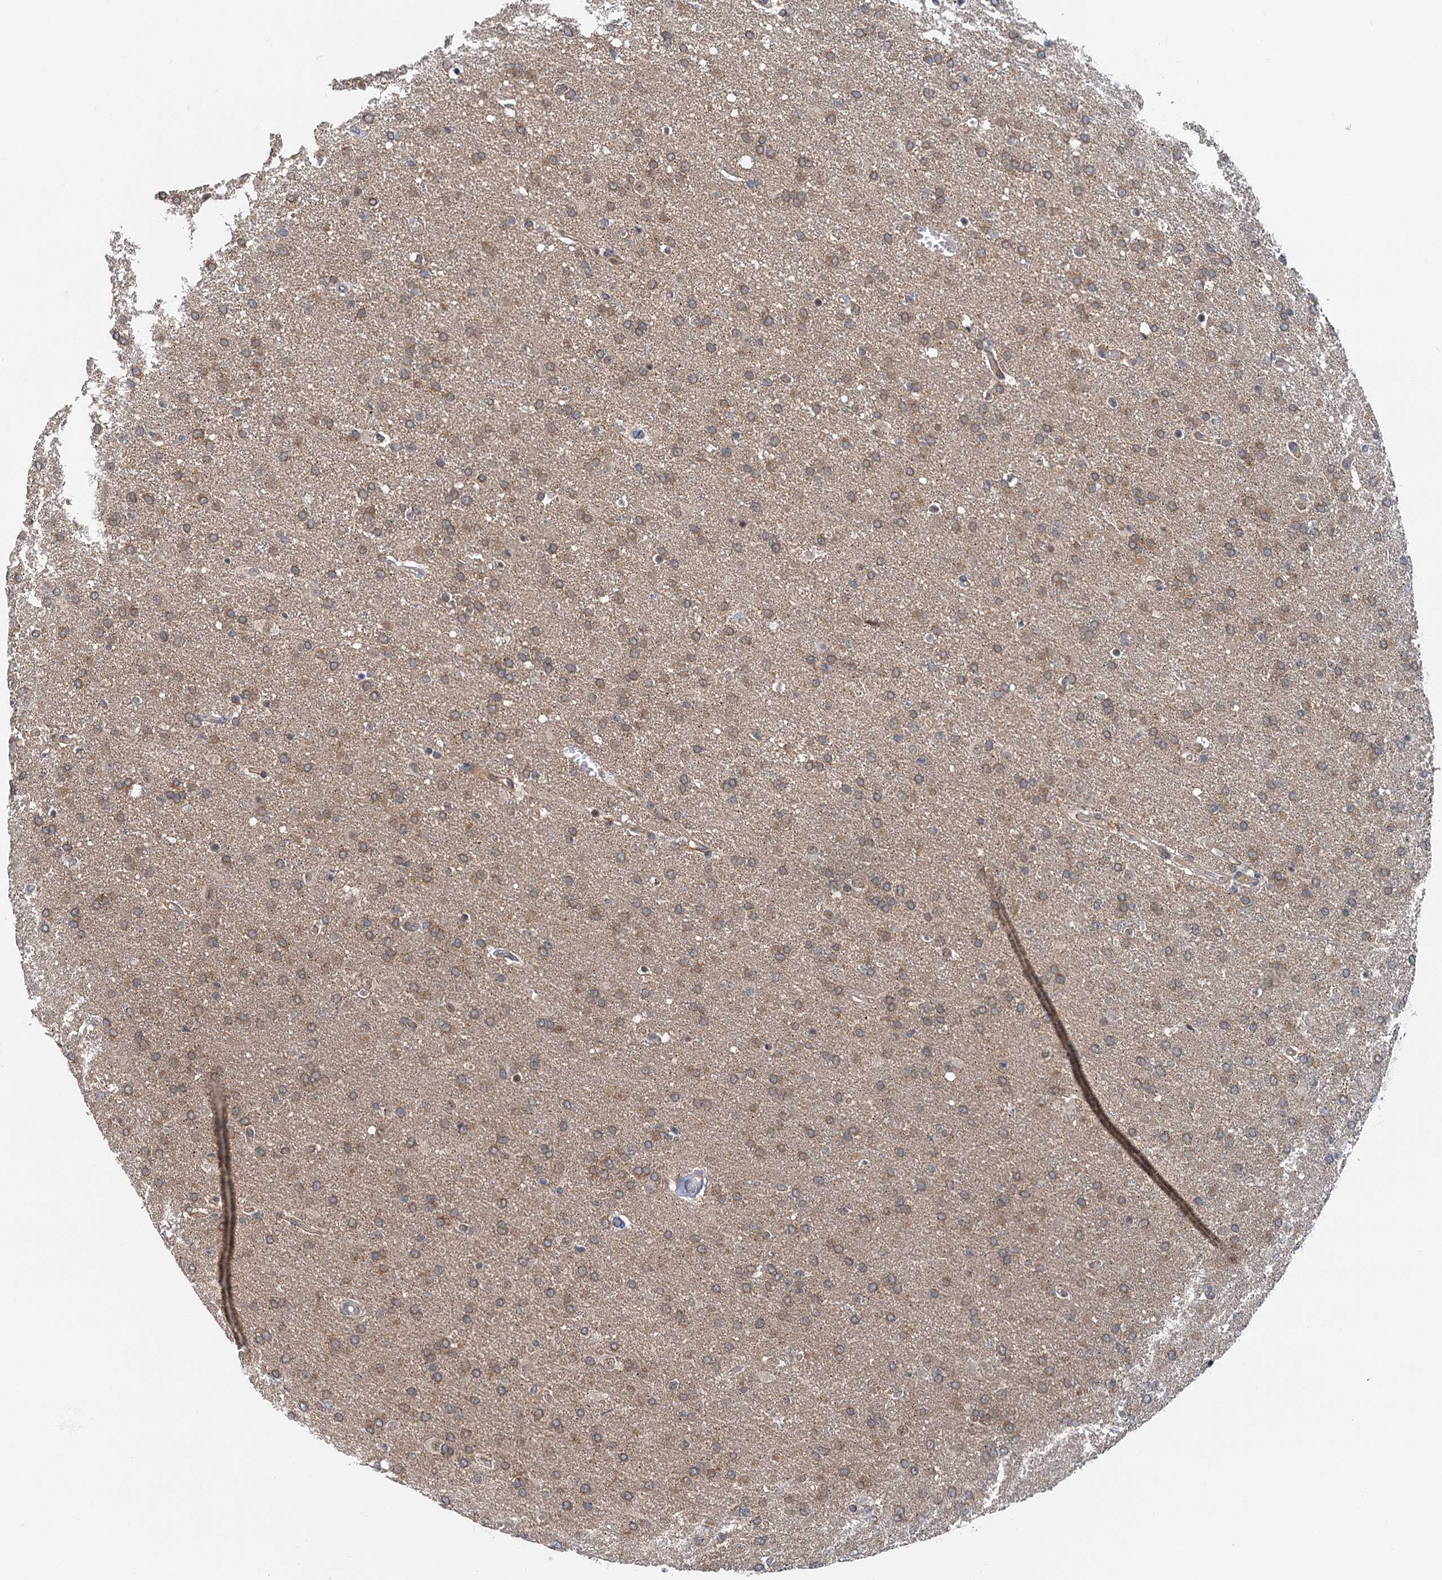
{"staining": {"intensity": "moderate", "quantity": ">75%", "location": "cytoplasmic/membranous,nuclear"}, "tissue": "glioma", "cell_type": "Tumor cells", "image_type": "cancer", "snomed": [{"axis": "morphology", "description": "Glioma, malignant, High grade"}, {"axis": "topography", "description": "Brain"}], "caption": "Moderate cytoplasmic/membranous and nuclear protein staining is present in about >75% of tumor cells in glioma. (DAB (3,3'-diaminobenzidine) IHC, brown staining for protein, blue staining for nuclei).", "gene": "TAS2R42", "patient": {"sex": "male", "age": 72}}